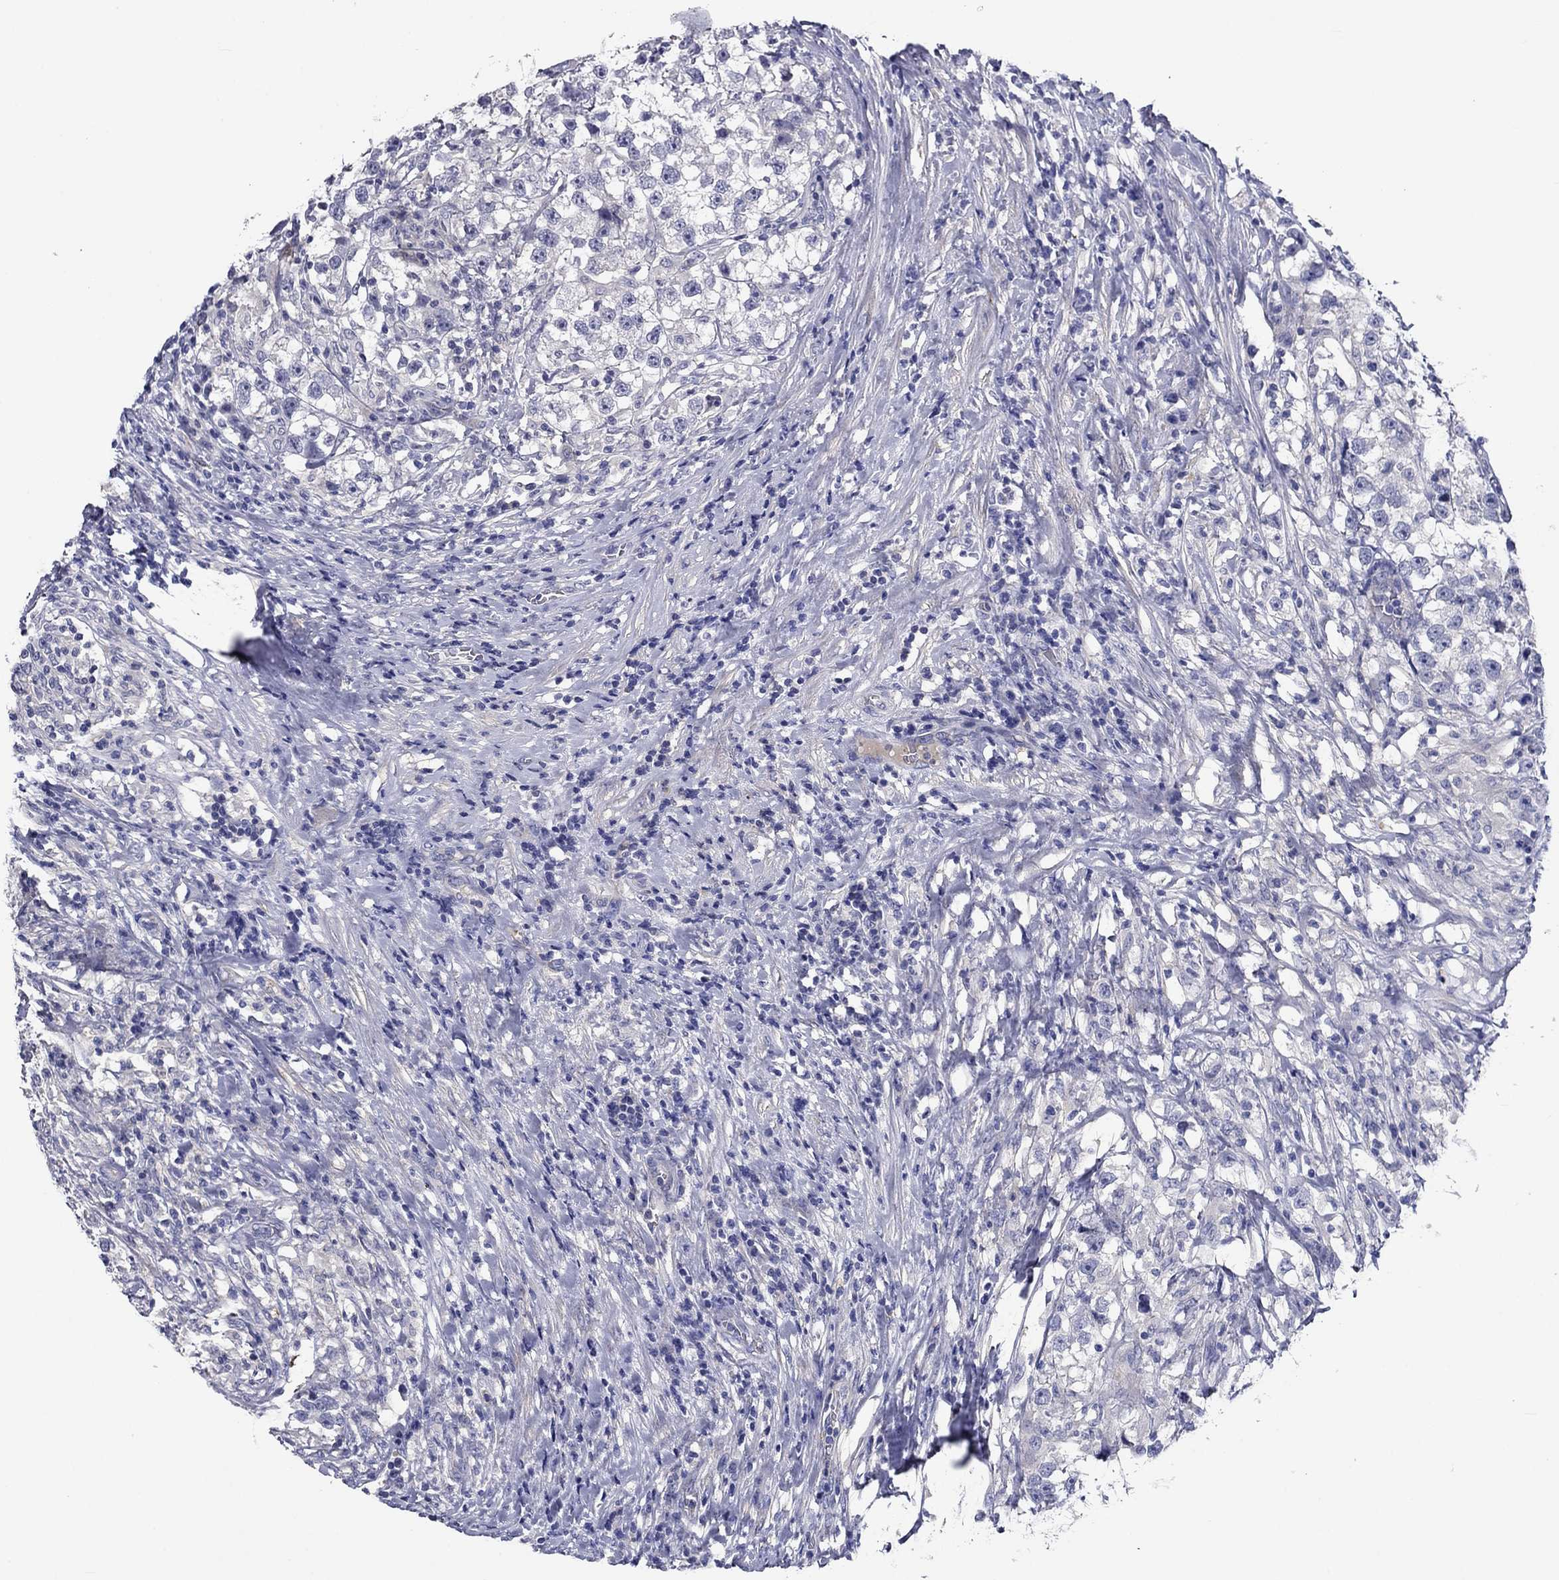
{"staining": {"intensity": "negative", "quantity": "none", "location": "none"}, "tissue": "testis cancer", "cell_type": "Tumor cells", "image_type": "cancer", "snomed": [{"axis": "morphology", "description": "Seminoma, NOS"}, {"axis": "topography", "description": "Testis"}], "caption": "Immunohistochemistry photomicrograph of neoplastic tissue: testis cancer stained with DAB (3,3'-diaminobenzidine) shows no significant protein staining in tumor cells. Nuclei are stained in blue.", "gene": "CNDP1", "patient": {"sex": "male", "age": 46}}